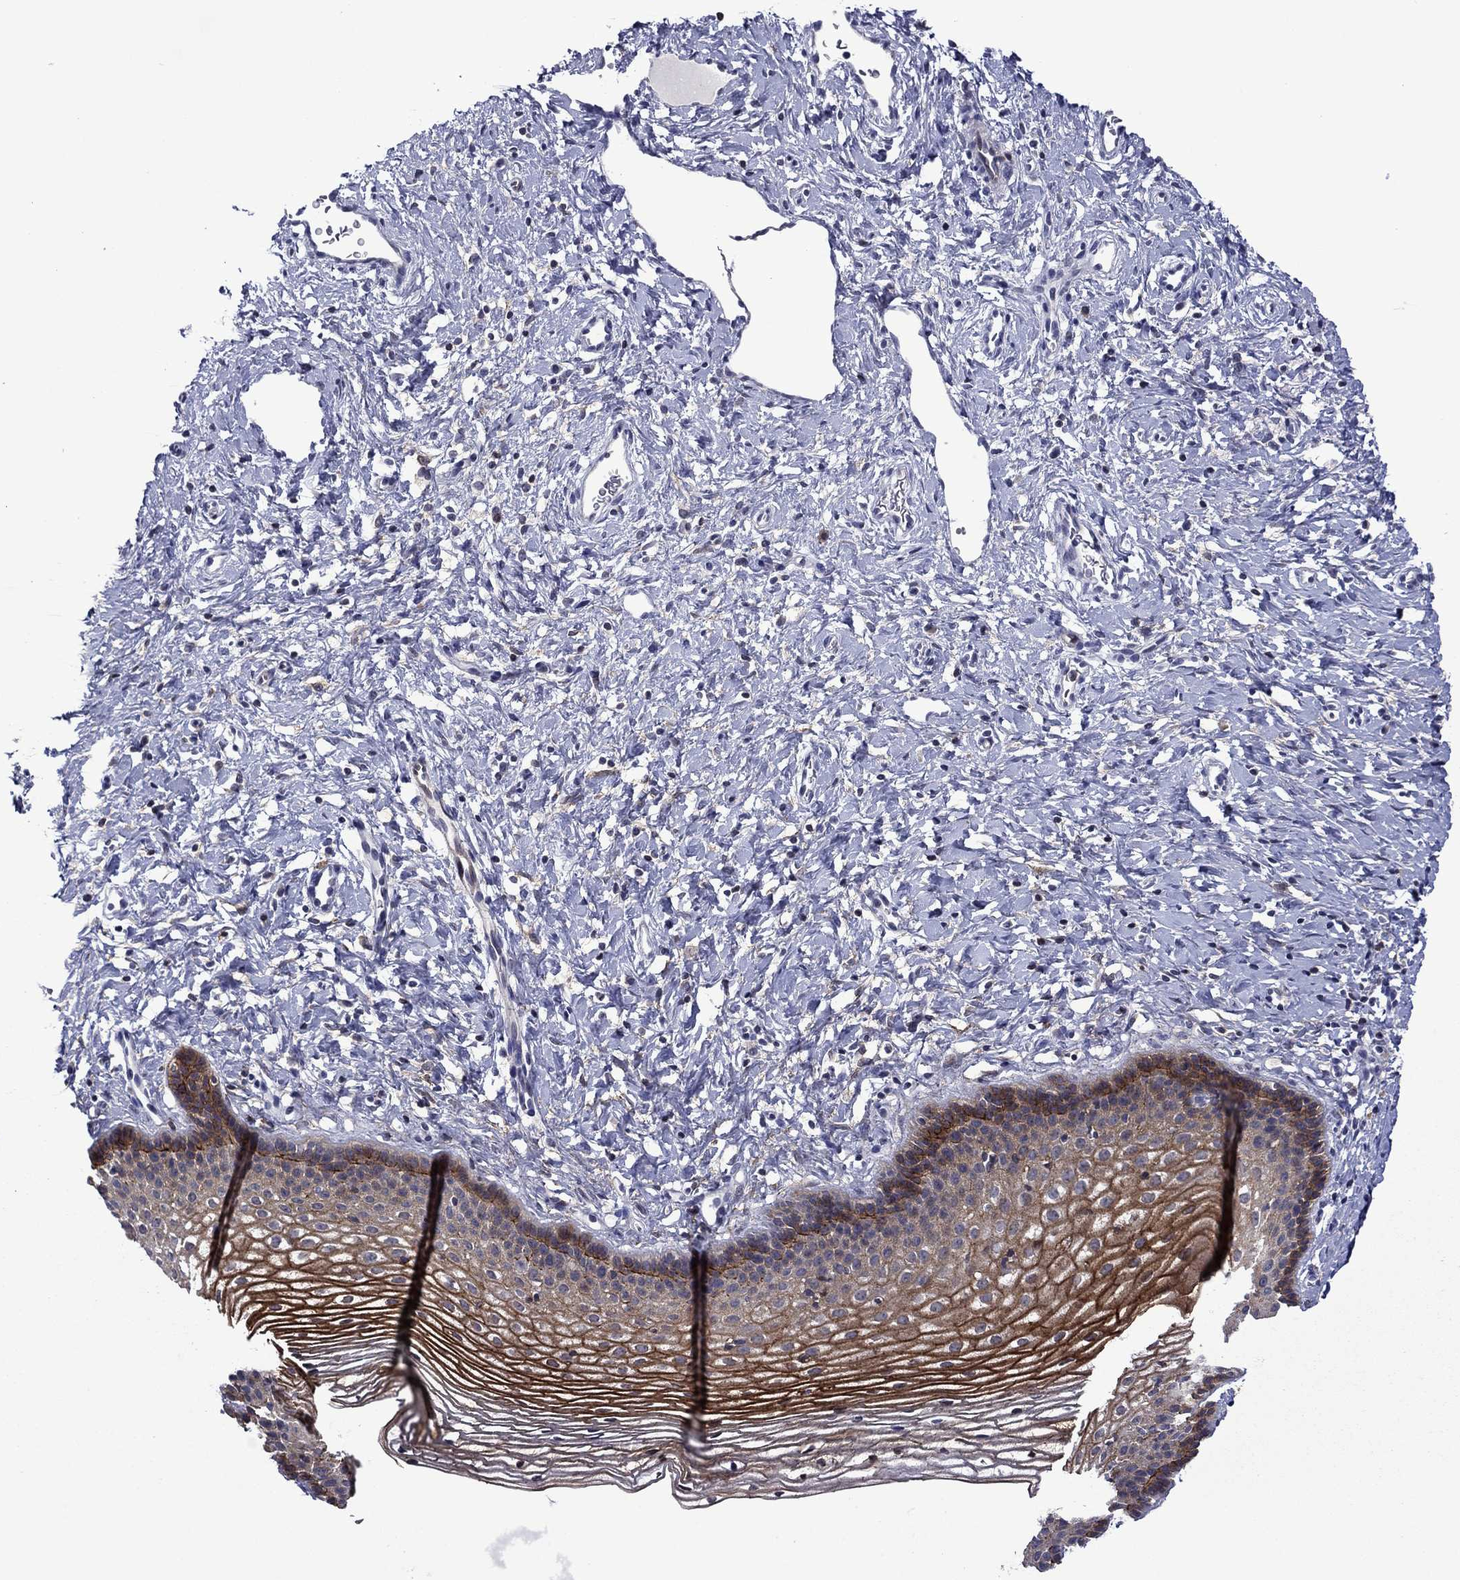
{"staining": {"intensity": "strong", "quantity": ">75%", "location": "cytoplasmic/membranous"}, "tissue": "cervix", "cell_type": "Squamous epithelial cells", "image_type": "normal", "snomed": [{"axis": "morphology", "description": "Normal tissue, NOS"}, {"axis": "topography", "description": "Cervix"}], "caption": "This image exhibits immunohistochemistry (IHC) staining of benign human cervix, with high strong cytoplasmic/membranous expression in approximately >75% of squamous epithelial cells.", "gene": "LMO7", "patient": {"sex": "female", "age": 39}}